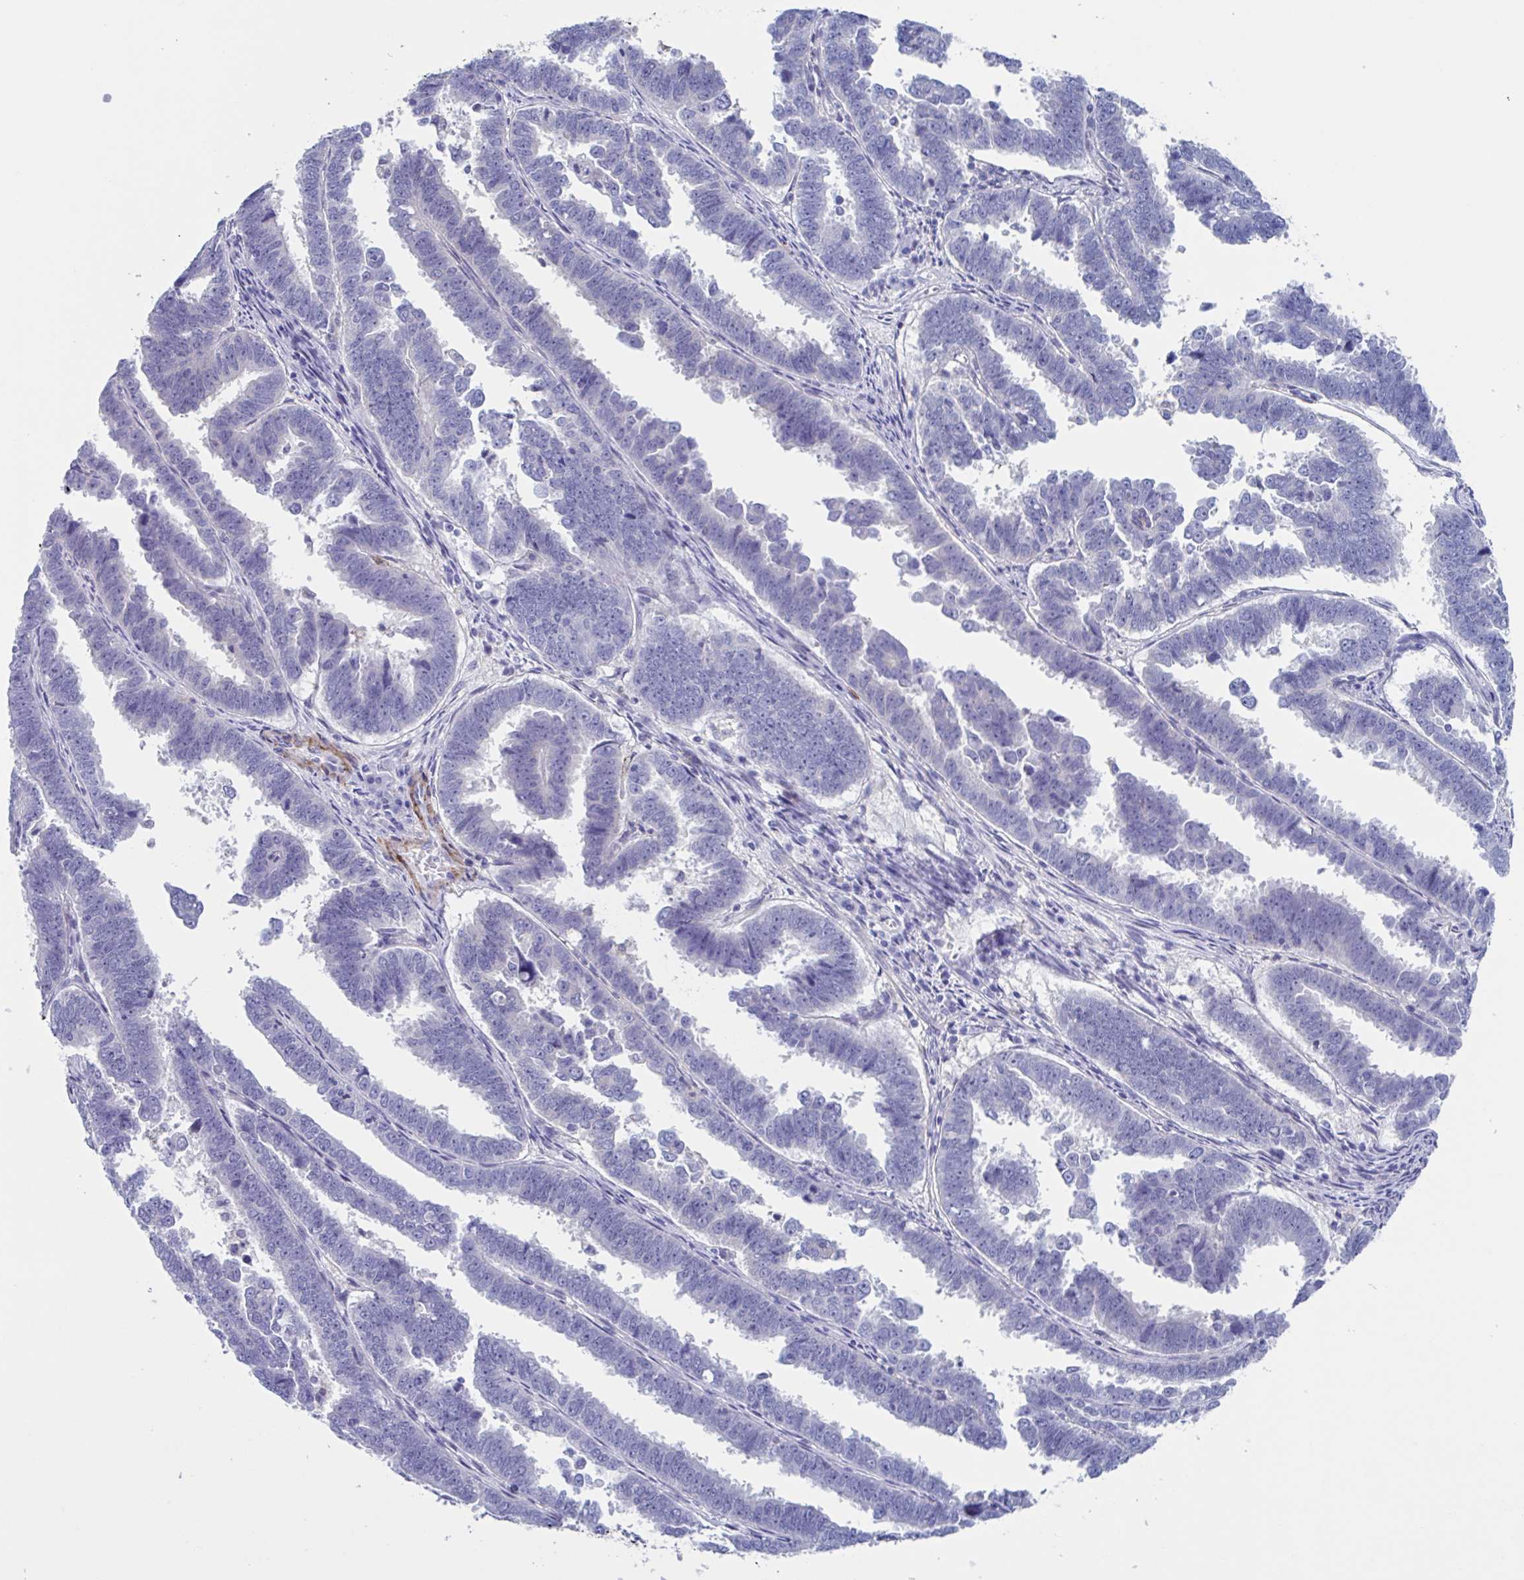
{"staining": {"intensity": "negative", "quantity": "none", "location": "none"}, "tissue": "endometrial cancer", "cell_type": "Tumor cells", "image_type": "cancer", "snomed": [{"axis": "morphology", "description": "Adenocarcinoma, NOS"}, {"axis": "topography", "description": "Endometrium"}], "caption": "Adenocarcinoma (endometrial) was stained to show a protein in brown. There is no significant staining in tumor cells.", "gene": "LPIN3", "patient": {"sex": "female", "age": 75}}